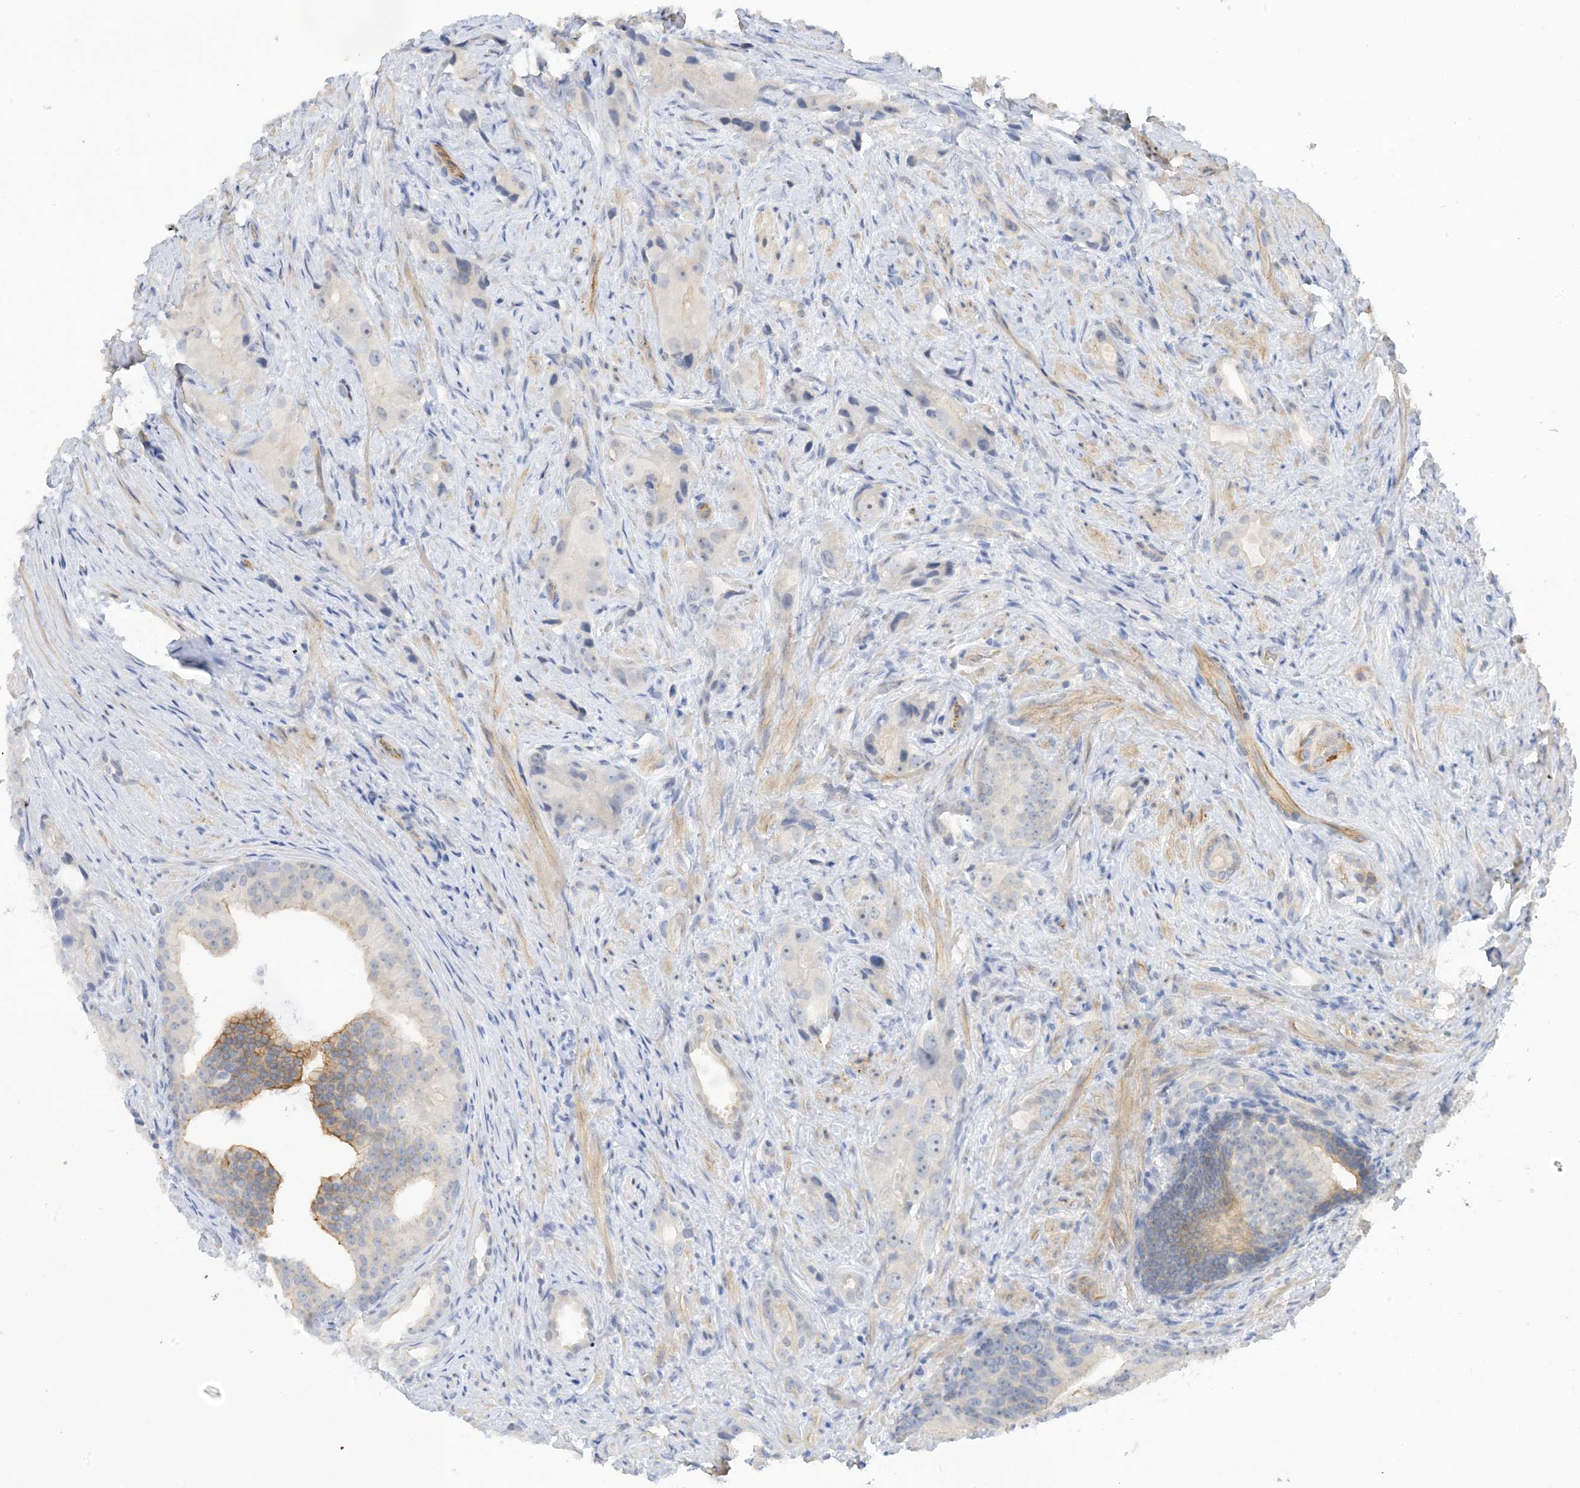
{"staining": {"intensity": "negative", "quantity": "none", "location": "none"}, "tissue": "prostate cancer", "cell_type": "Tumor cells", "image_type": "cancer", "snomed": [{"axis": "morphology", "description": "Adenocarcinoma, Low grade"}, {"axis": "topography", "description": "Prostate"}], "caption": "The image reveals no staining of tumor cells in prostate adenocarcinoma (low-grade).", "gene": "IL36B", "patient": {"sex": "male", "age": 71}}